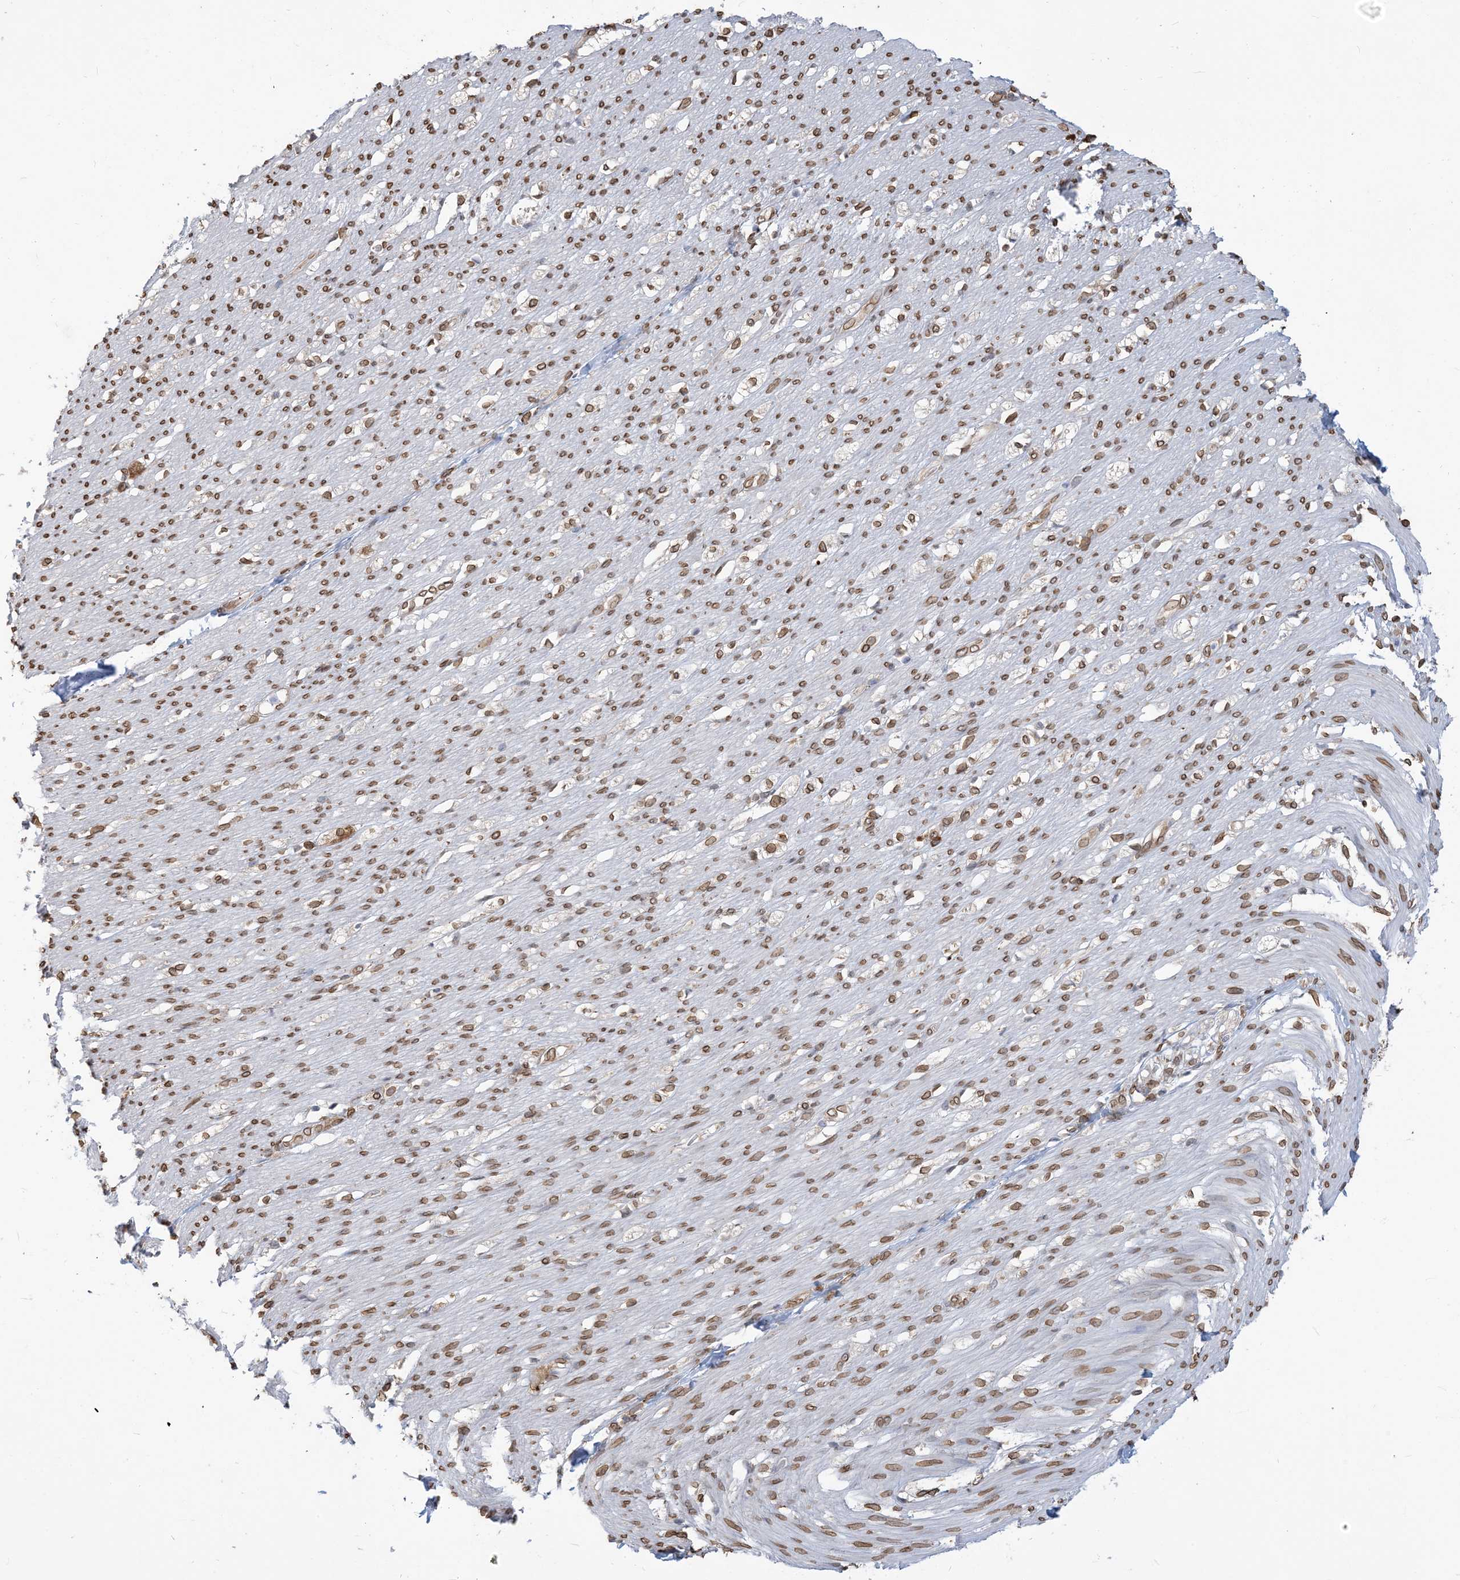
{"staining": {"intensity": "moderate", "quantity": ">75%", "location": "cytoplasmic/membranous,nuclear"}, "tissue": "smooth muscle", "cell_type": "Smooth muscle cells", "image_type": "normal", "snomed": [{"axis": "morphology", "description": "Normal tissue, NOS"}, {"axis": "morphology", "description": "Adenocarcinoma, NOS"}, {"axis": "topography", "description": "Colon"}, {"axis": "topography", "description": "Peripheral nerve tissue"}], "caption": "Immunohistochemical staining of normal human smooth muscle exhibits moderate cytoplasmic/membranous,nuclear protein staining in about >75% of smooth muscle cells.", "gene": "WWP1", "patient": {"sex": "male", "age": 14}}